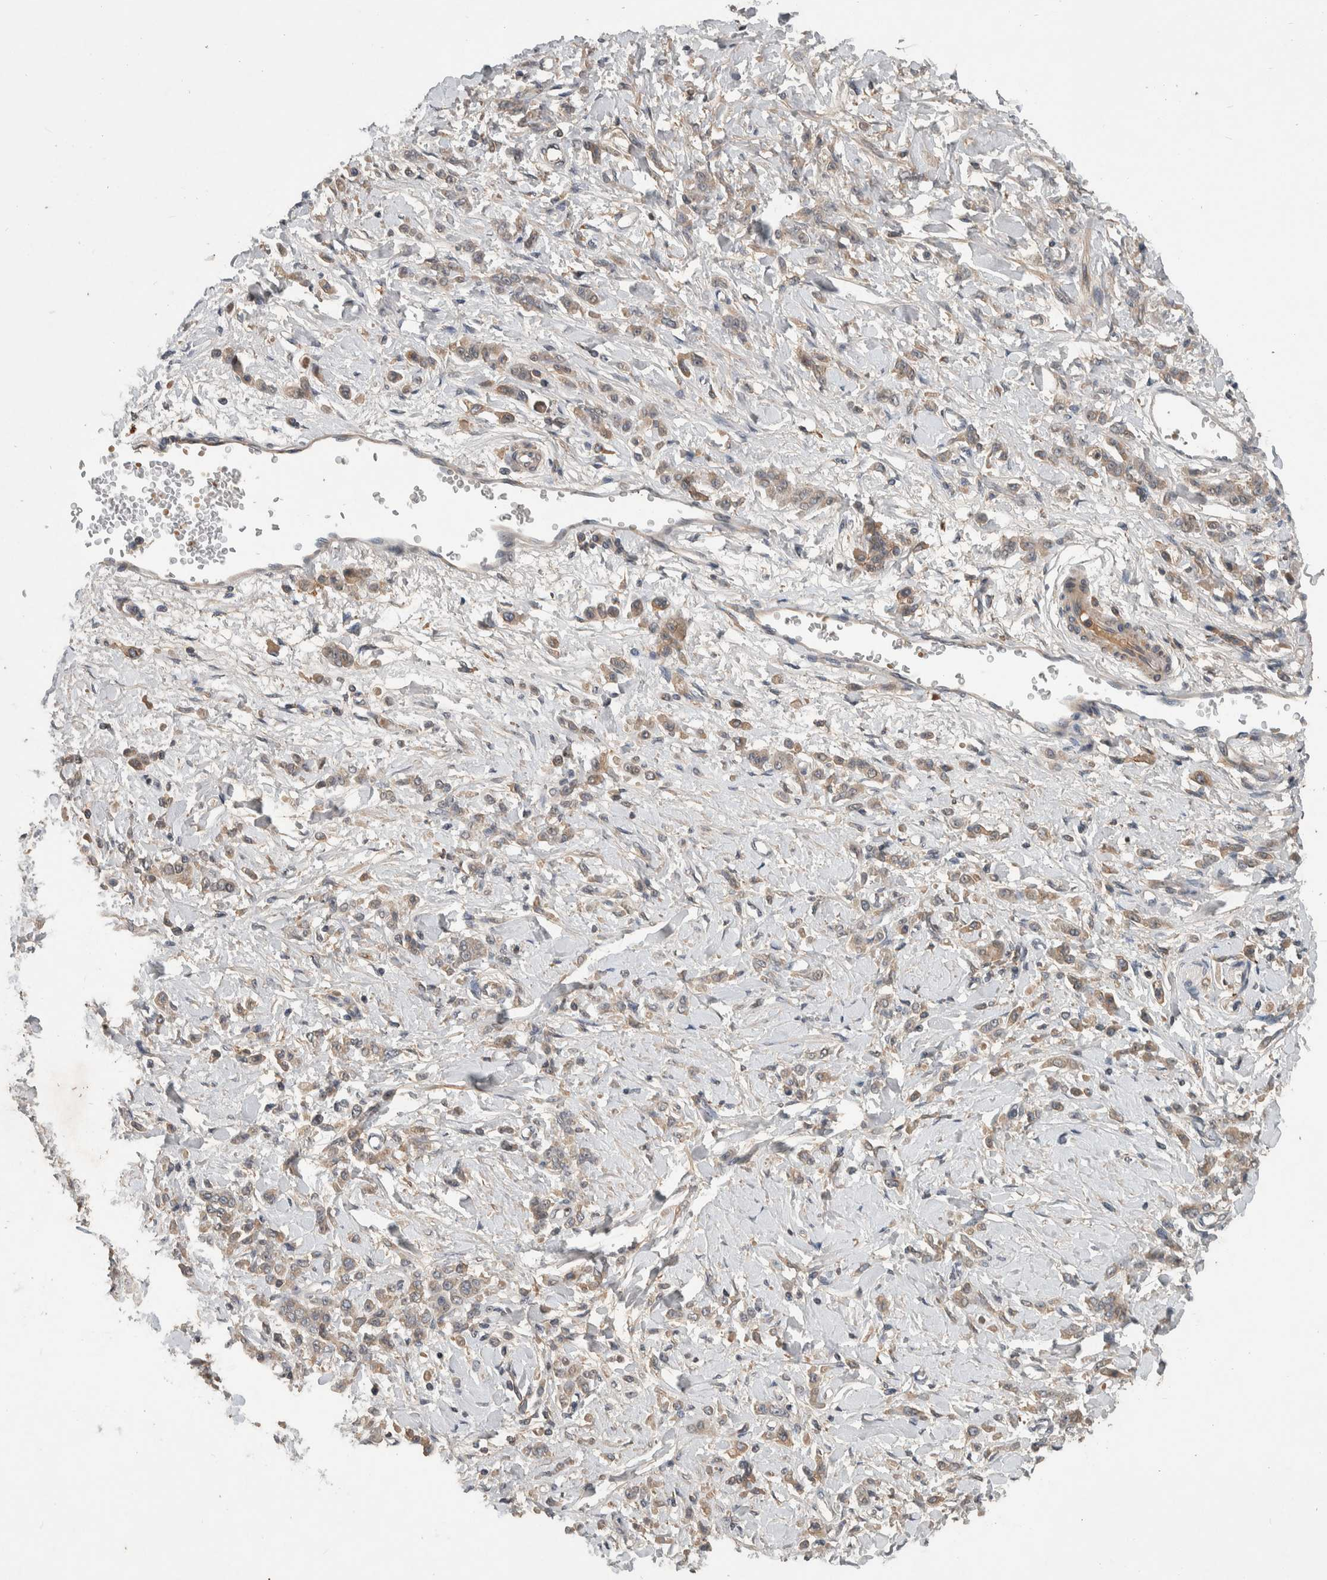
{"staining": {"intensity": "weak", "quantity": ">75%", "location": "cytoplasmic/membranous"}, "tissue": "stomach cancer", "cell_type": "Tumor cells", "image_type": "cancer", "snomed": [{"axis": "morphology", "description": "Normal tissue, NOS"}, {"axis": "morphology", "description": "Adenocarcinoma, NOS"}, {"axis": "topography", "description": "Stomach"}], "caption": "Human stomach cancer (adenocarcinoma) stained with a brown dye displays weak cytoplasmic/membranous positive staining in approximately >75% of tumor cells.", "gene": "CHRM3", "patient": {"sex": "male", "age": 82}}